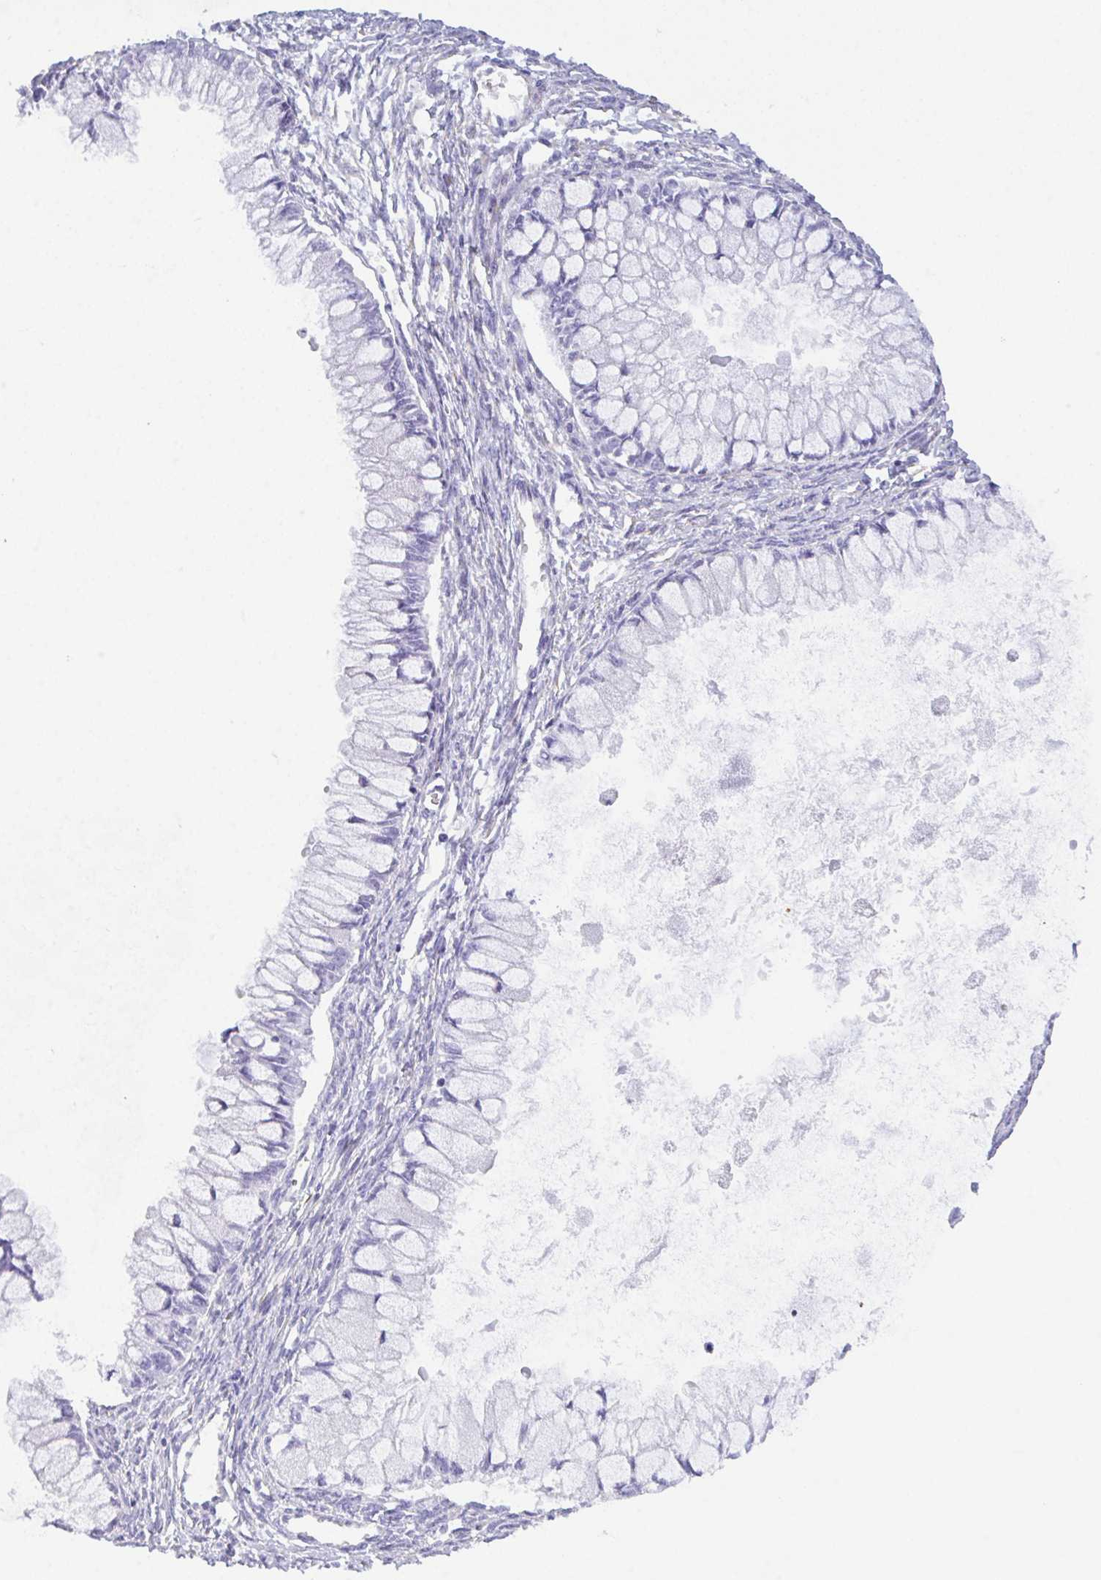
{"staining": {"intensity": "negative", "quantity": "none", "location": "none"}, "tissue": "ovarian cancer", "cell_type": "Tumor cells", "image_type": "cancer", "snomed": [{"axis": "morphology", "description": "Cystadenocarcinoma, mucinous, NOS"}, {"axis": "topography", "description": "Ovary"}], "caption": "An image of human ovarian cancer (mucinous cystadenocarcinoma) is negative for staining in tumor cells. Brightfield microscopy of immunohistochemistry stained with DAB (brown) and hematoxylin (blue), captured at high magnification.", "gene": "NDUFAF8", "patient": {"sex": "female", "age": 34}}